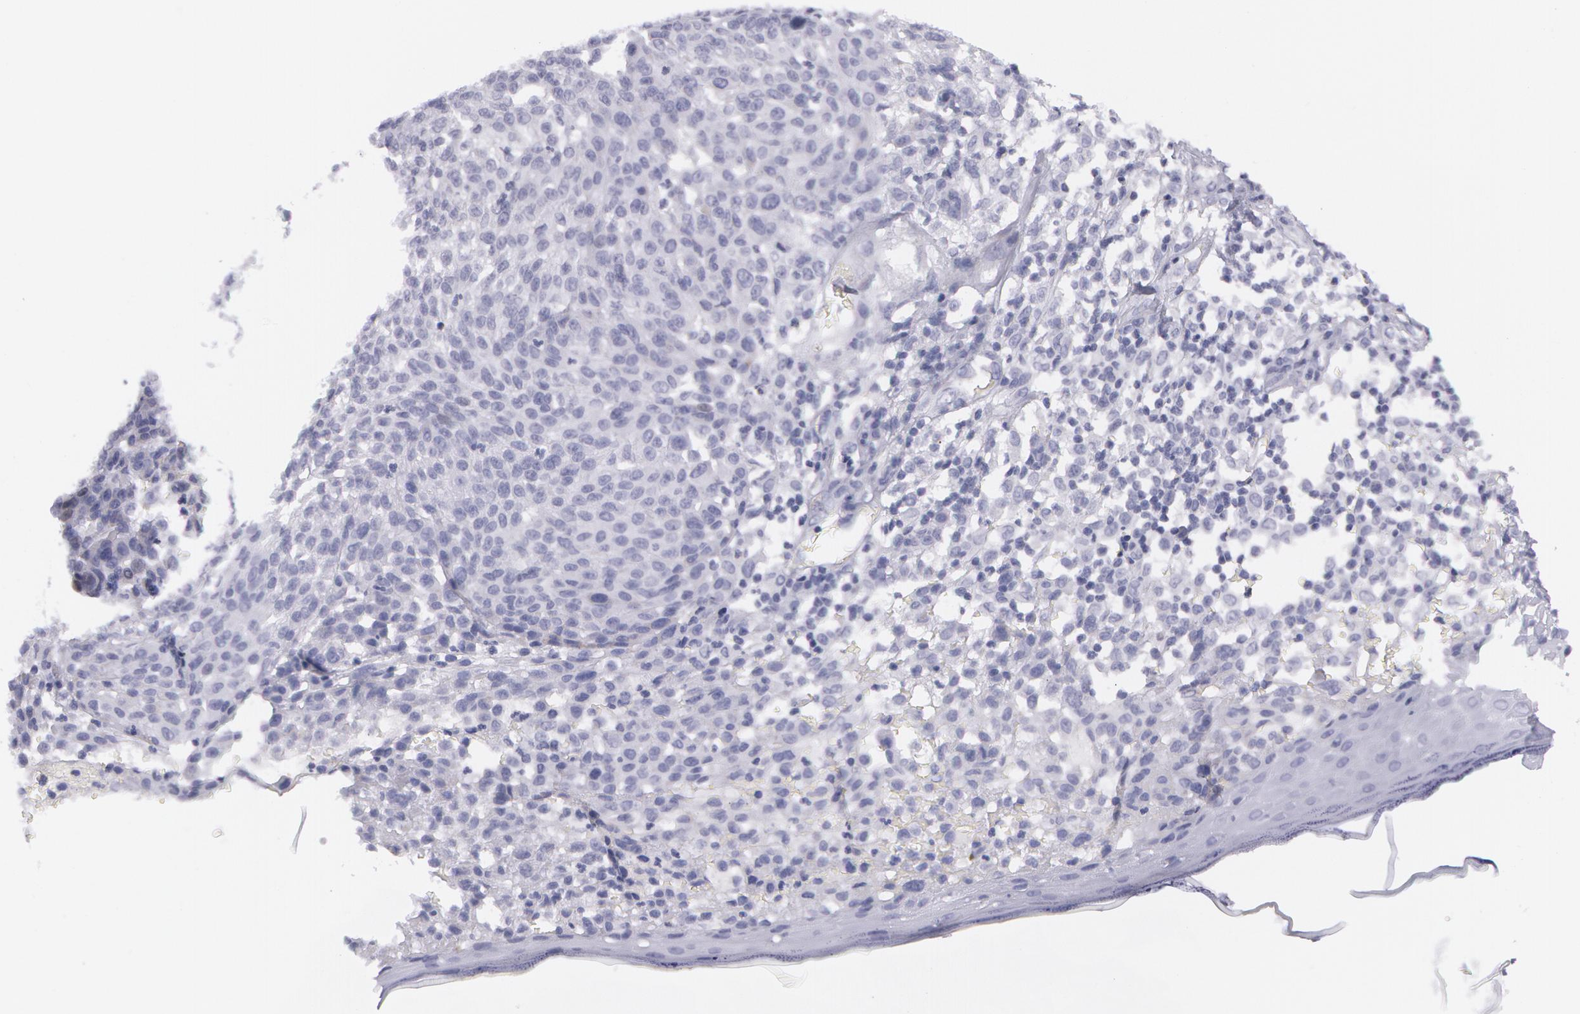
{"staining": {"intensity": "negative", "quantity": "none", "location": "none"}, "tissue": "melanoma", "cell_type": "Tumor cells", "image_type": "cancer", "snomed": [{"axis": "morphology", "description": "Malignant melanoma, NOS"}, {"axis": "topography", "description": "Skin"}], "caption": "An immunohistochemistry (IHC) image of malignant melanoma is shown. There is no staining in tumor cells of malignant melanoma.", "gene": "AMACR", "patient": {"sex": "female", "age": 49}}